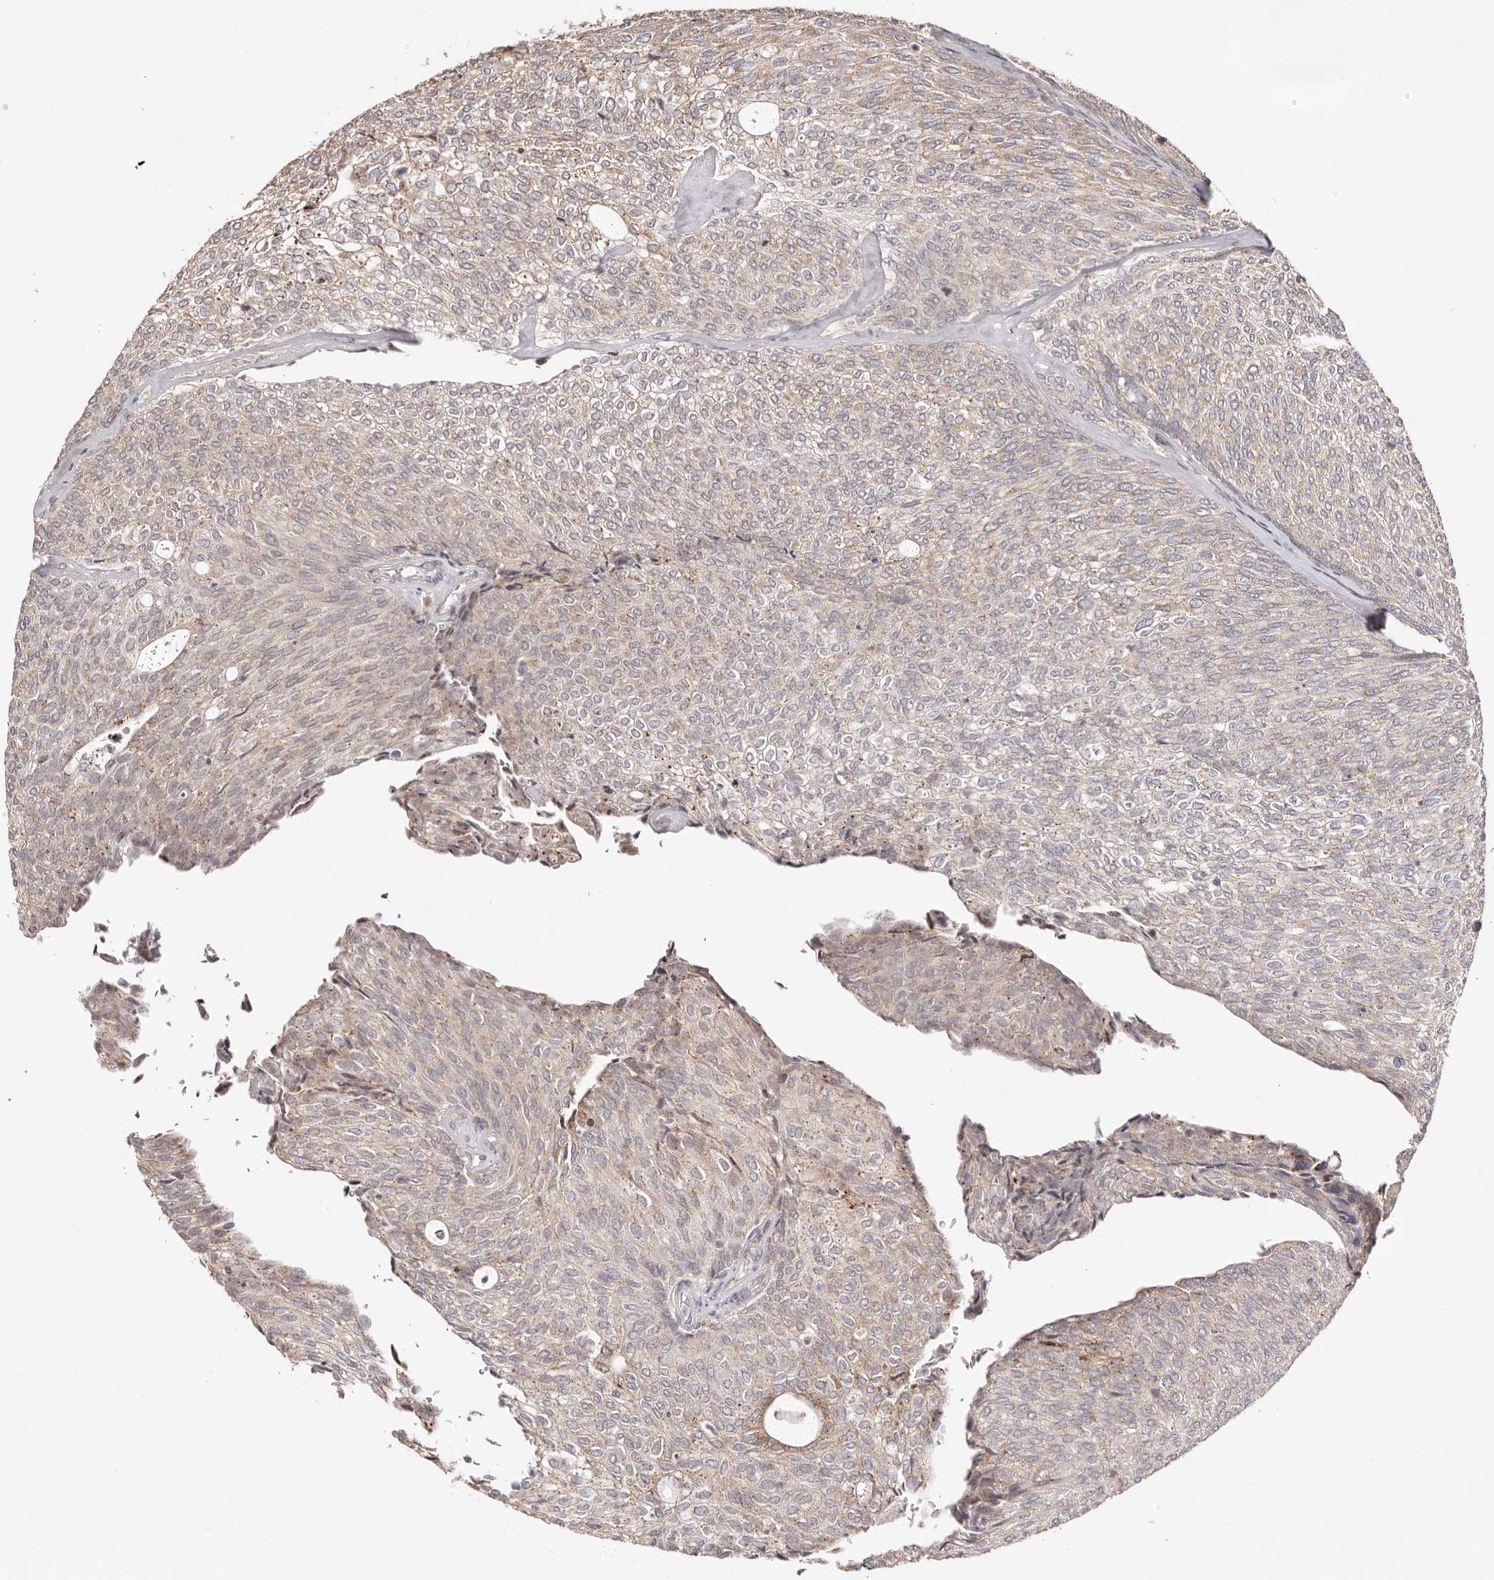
{"staining": {"intensity": "weak", "quantity": "25%-75%", "location": "cytoplasmic/membranous"}, "tissue": "urothelial cancer", "cell_type": "Tumor cells", "image_type": "cancer", "snomed": [{"axis": "morphology", "description": "Urothelial carcinoma, Low grade"}, {"axis": "topography", "description": "Urinary bladder"}], "caption": "Immunohistochemistry photomicrograph of neoplastic tissue: human urothelial cancer stained using immunohistochemistry (IHC) demonstrates low levels of weak protein expression localized specifically in the cytoplasmic/membranous of tumor cells, appearing as a cytoplasmic/membranous brown color.", "gene": "EGR3", "patient": {"sex": "female", "age": 79}}